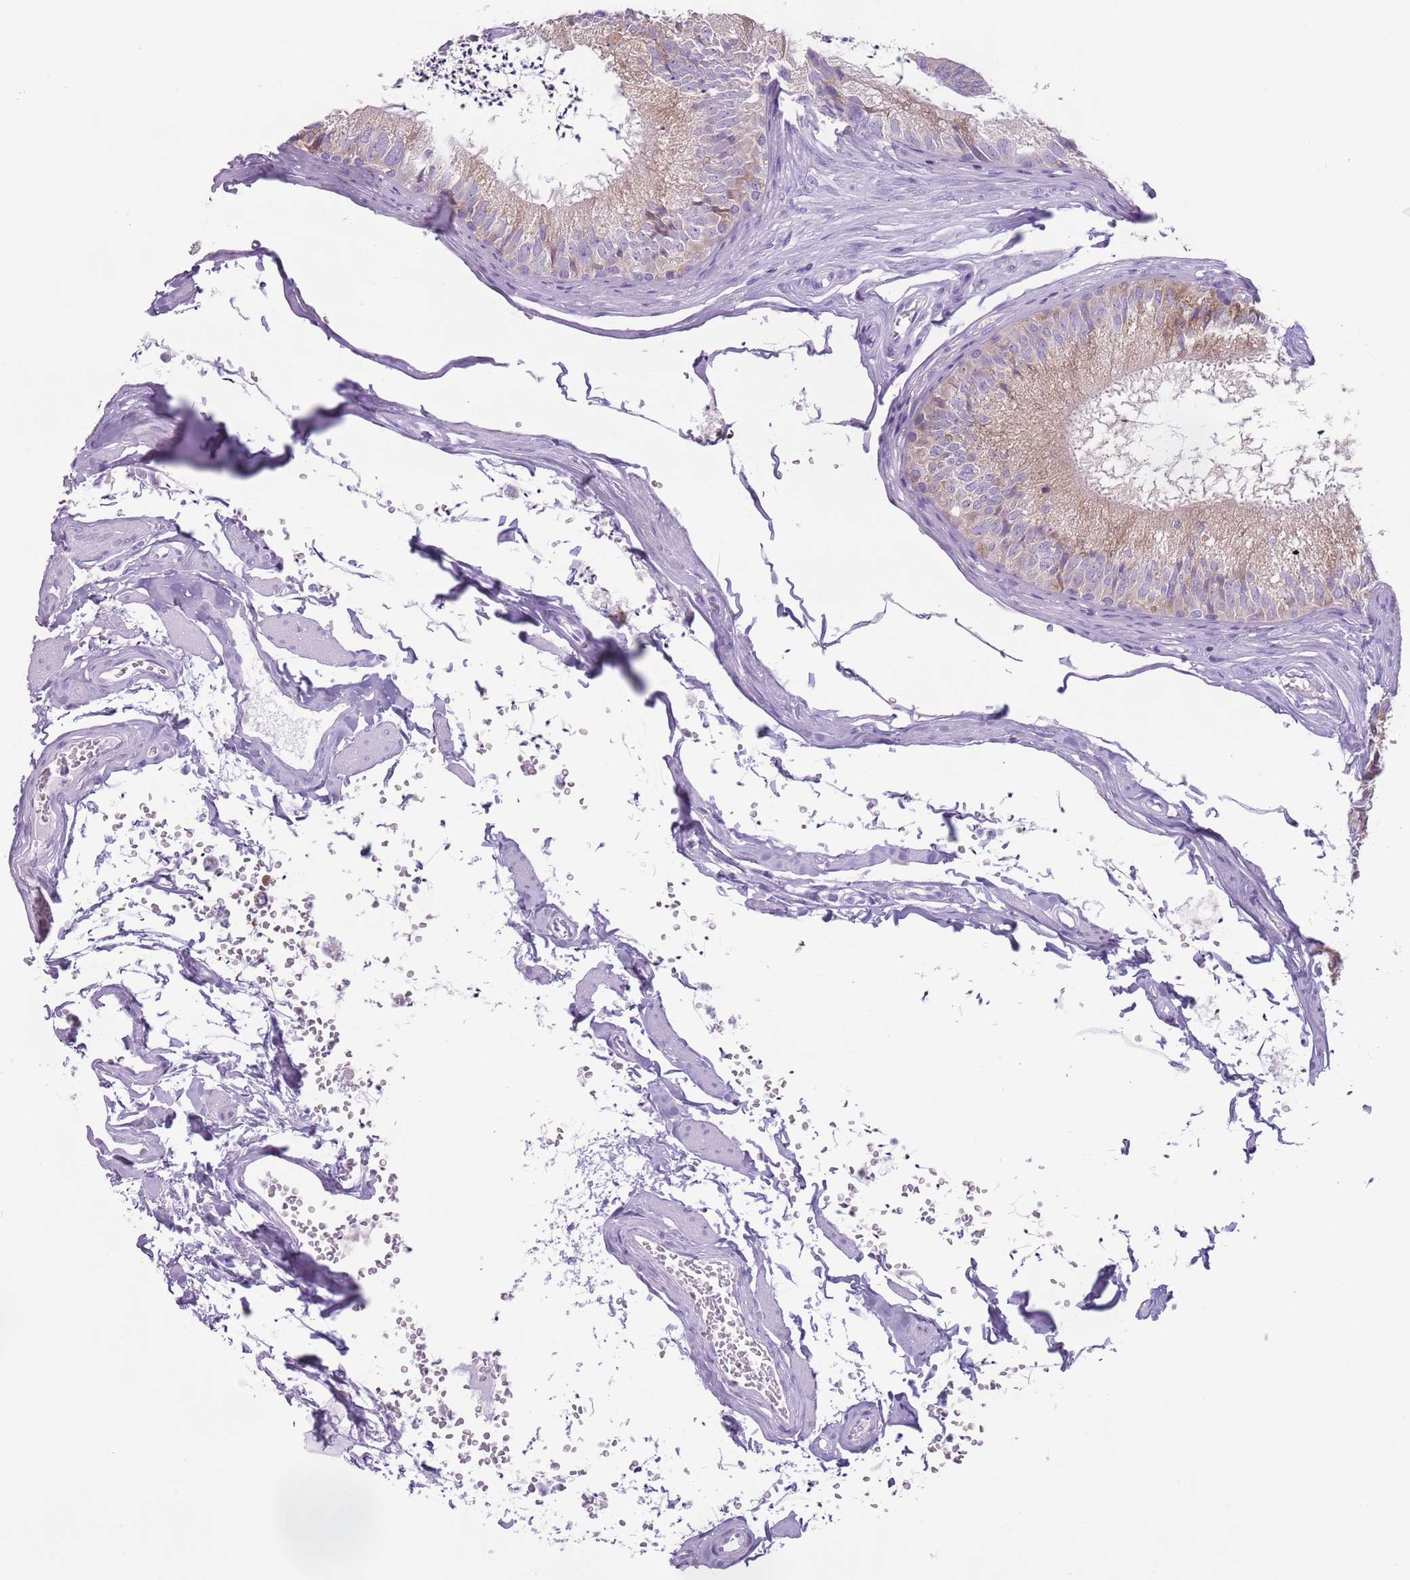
{"staining": {"intensity": "weak", "quantity": "25%-75%", "location": "cytoplasmic/membranous"}, "tissue": "epididymis", "cell_type": "Glandular cells", "image_type": "normal", "snomed": [{"axis": "morphology", "description": "Normal tissue, NOS"}, {"axis": "topography", "description": "Epididymis"}], "caption": "An IHC image of normal tissue is shown. Protein staining in brown shows weak cytoplasmic/membranous positivity in epididymis within glandular cells. Nuclei are stained in blue.", "gene": "HYOU1", "patient": {"sex": "male", "age": 79}}